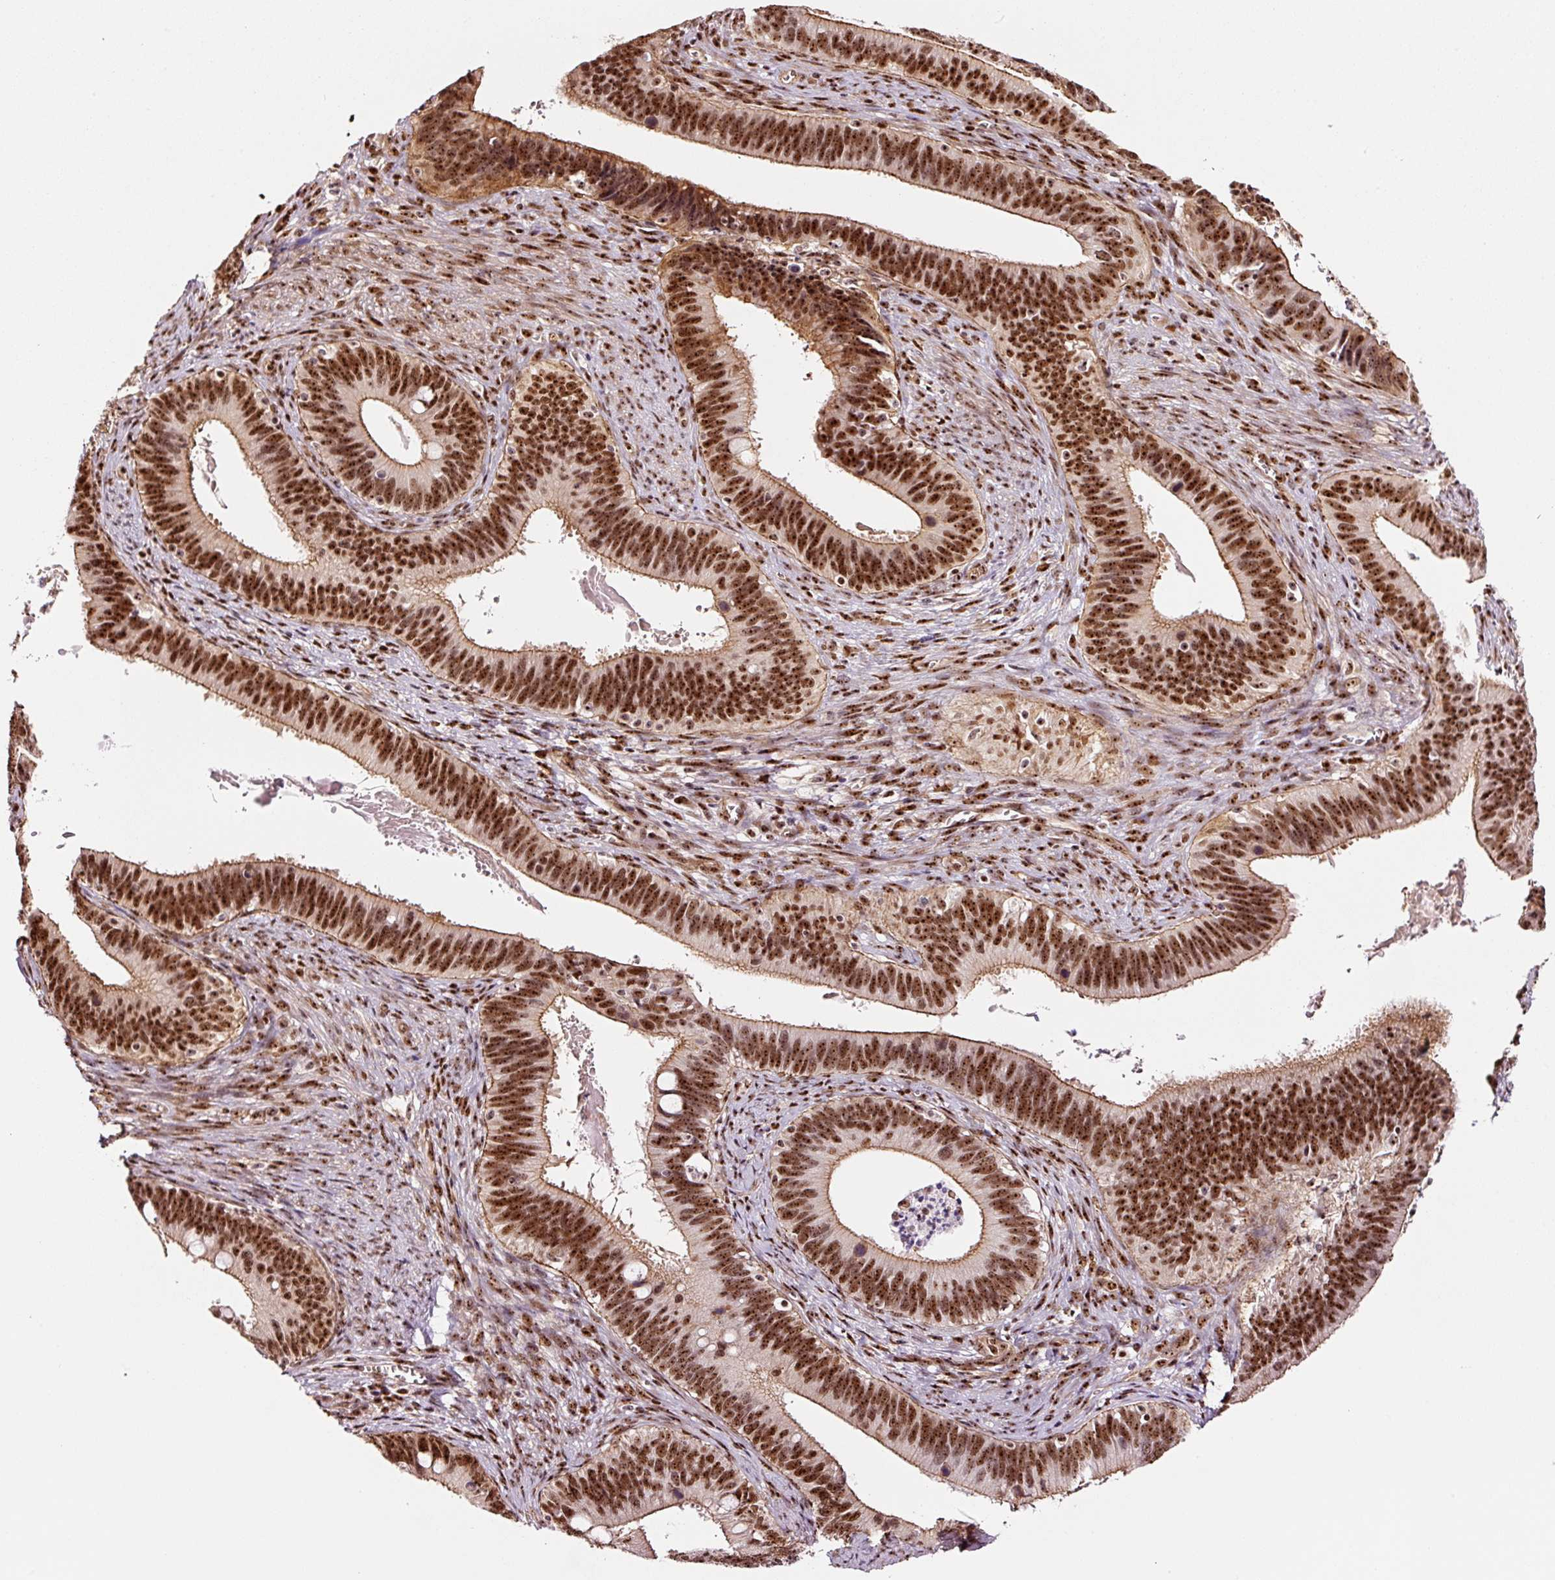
{"staining": {"intensity": "strong", "quantity": ">75%", "location": "cytoplasmic/membranous,nuclear"}, "tissue": "cervical cancer", "cell_type": "Tumor cells", "image_type": "cancer", "snomed": [{"axis": "morphology", "description": "Adenocarcinoma, NOS"}, {"axis": "topography", "description": "Cervix"}], "caption": "This is an image of immunohistochemistry (IHC) staining of adenocarcinoma (cervical), which shows strong expression in the cytoplasmic/membranous and nuclear of tumor cells.", "gene": "GNL3", "patient": {"sex": "female", "age": 42}}